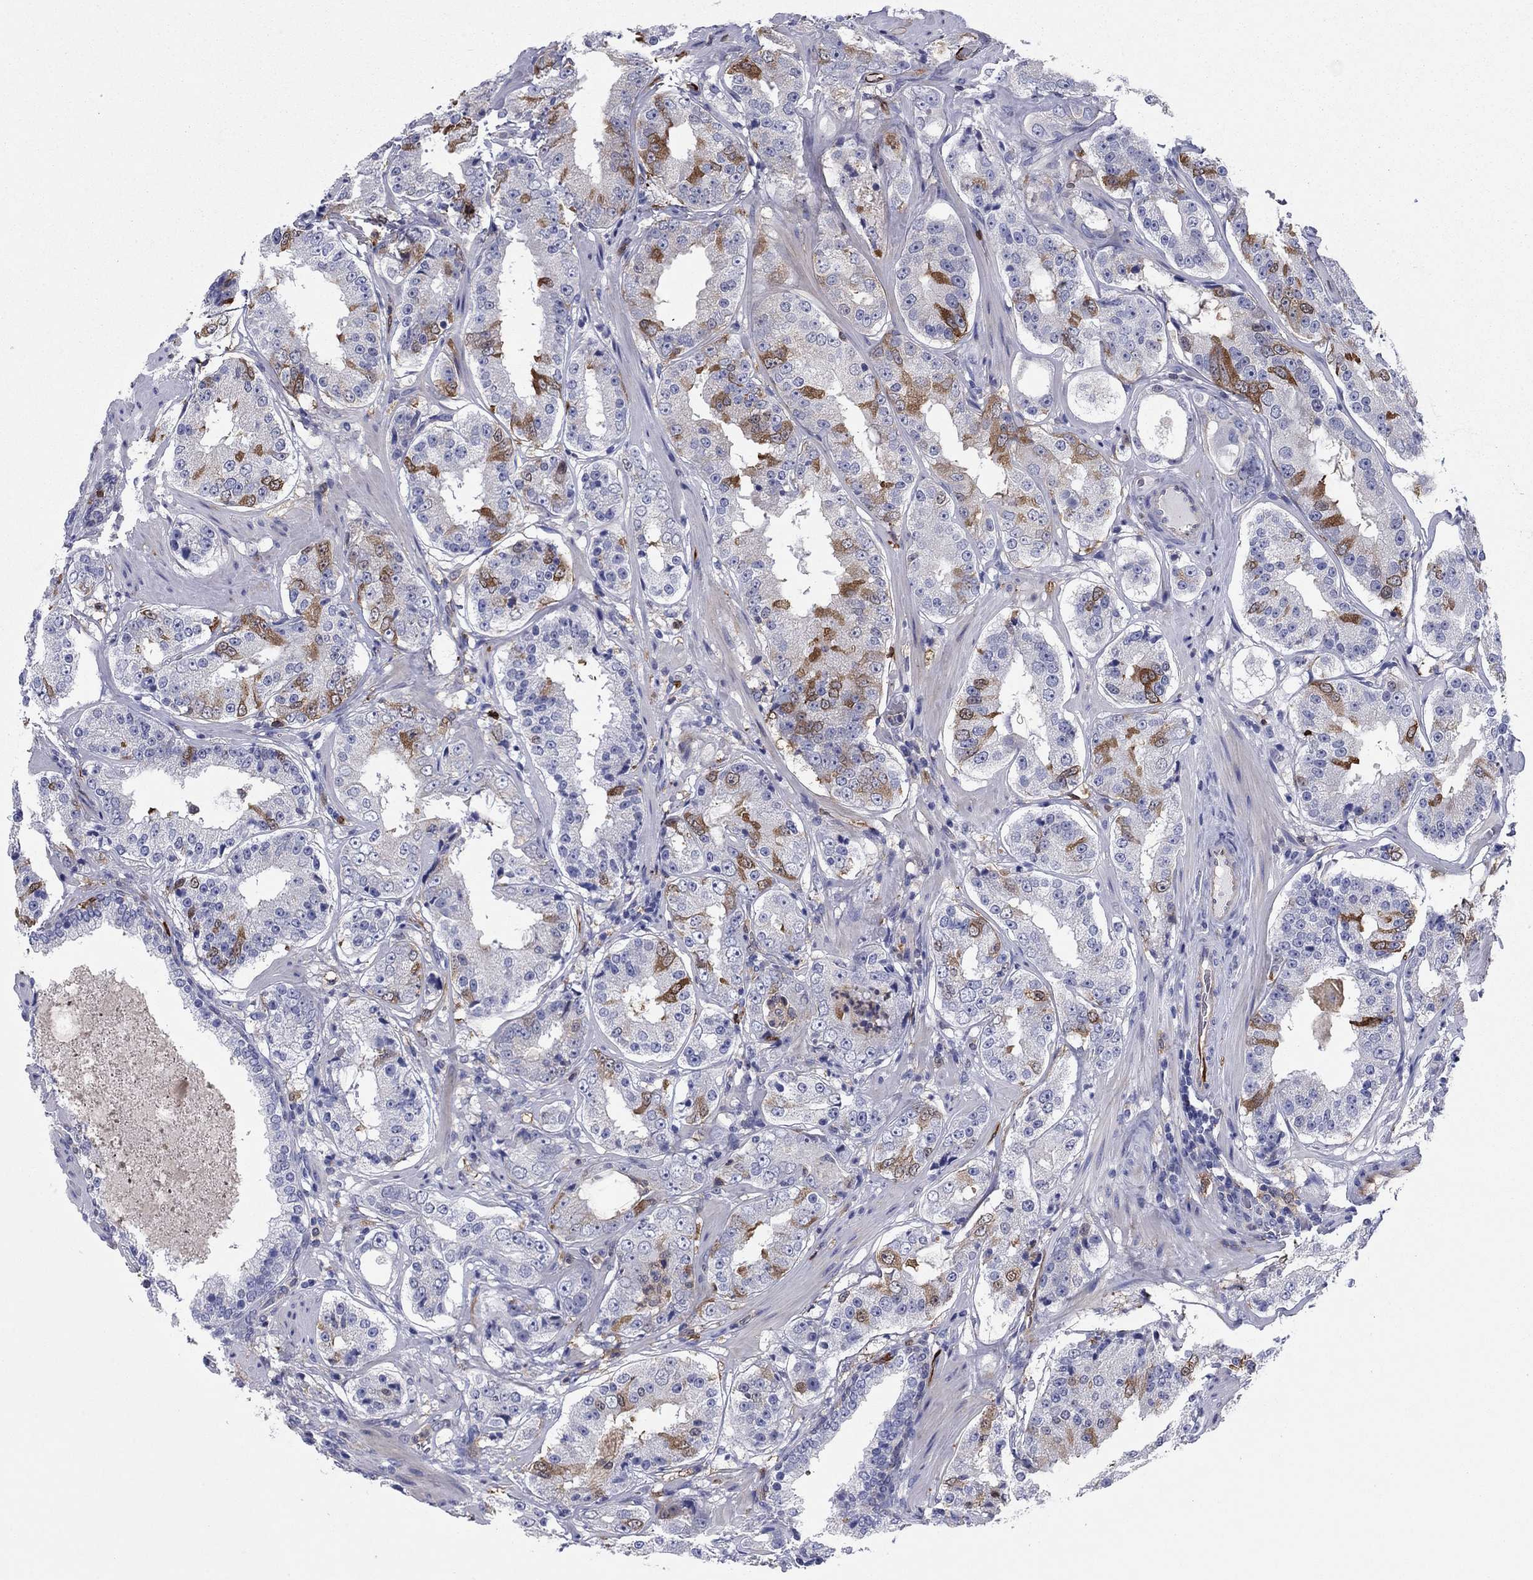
{"staining": {"intensity": "strong", "quantity": "<25%", "location": "cytoplasmic/membranous"}, "tissue": "prostate cancer", "cell_type": "Tumor cells", "image_type": "cancer", "snomed": [{"axis": "morphology", "description": "Adenocarcinoma, Low grade"}, {"axis": "topography", "description": "Prostate"}], "caption": "Prostate adenocarcinoma (low-grade) stained with a protein marker exhibits strong staining in tumor cells.", "gene": "STMN1", "patient": {"sex": "male", "age": 60}}